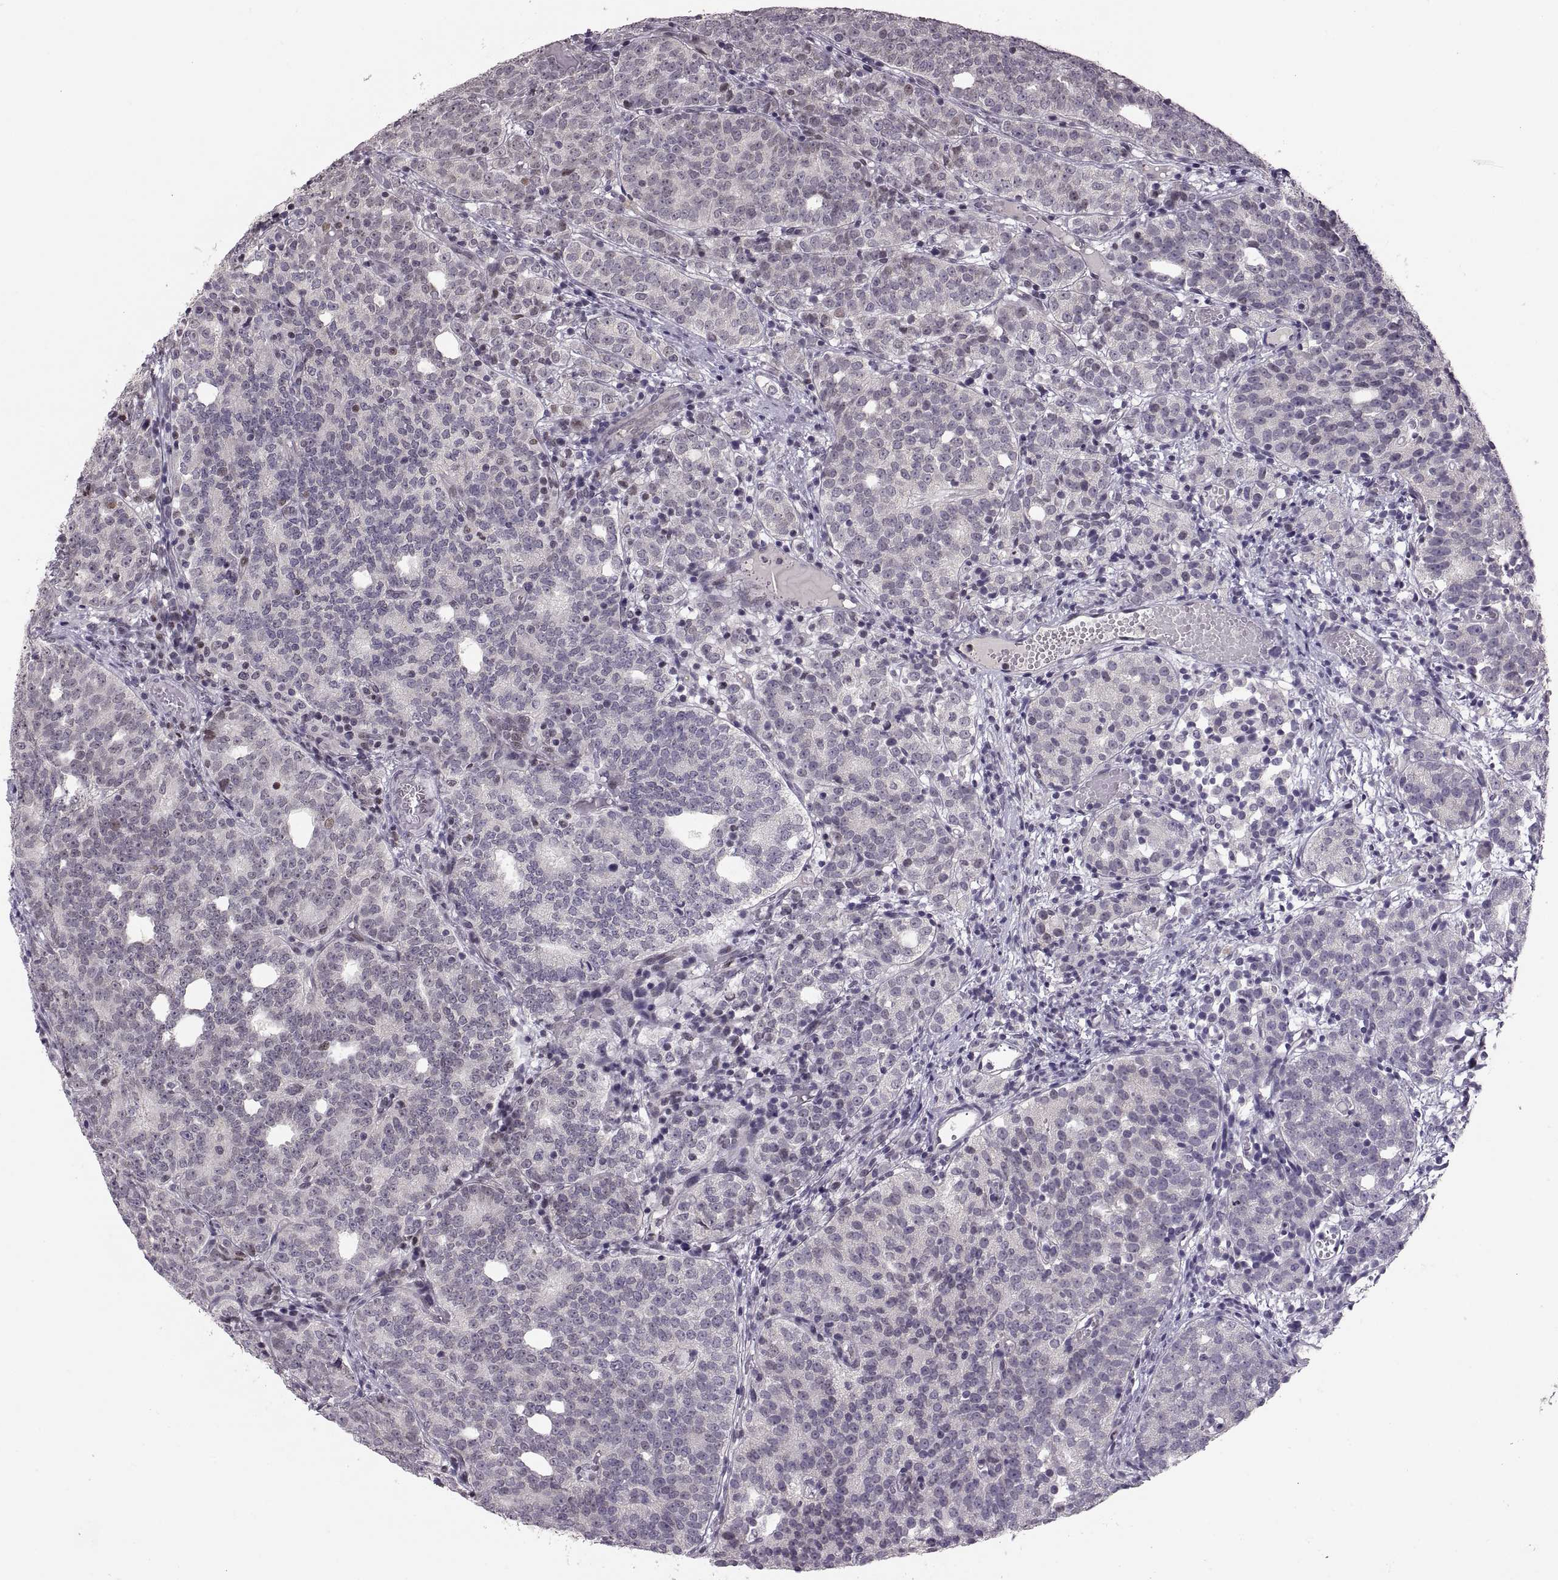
{"staining": {"intensity": "strong", "quantity": "<25%", "location": "nuclear"}, "tissue": "prostate cancer", "cell_type": "Tumor cells", "image_type": "cancer", "snomed": [{"axis": "morphology", "description": "Adenocarcinoma, High grade"}, {"axis": "topography", "description": "Prostate"}], "caption": "Protein expression analysis of prostate adenocarcinoma (high-grade) displays strong nuclear positivity in about <25% of tumor cells.", "gene": "SNAI1", "patient": {"sex": "male", "age": 53}}